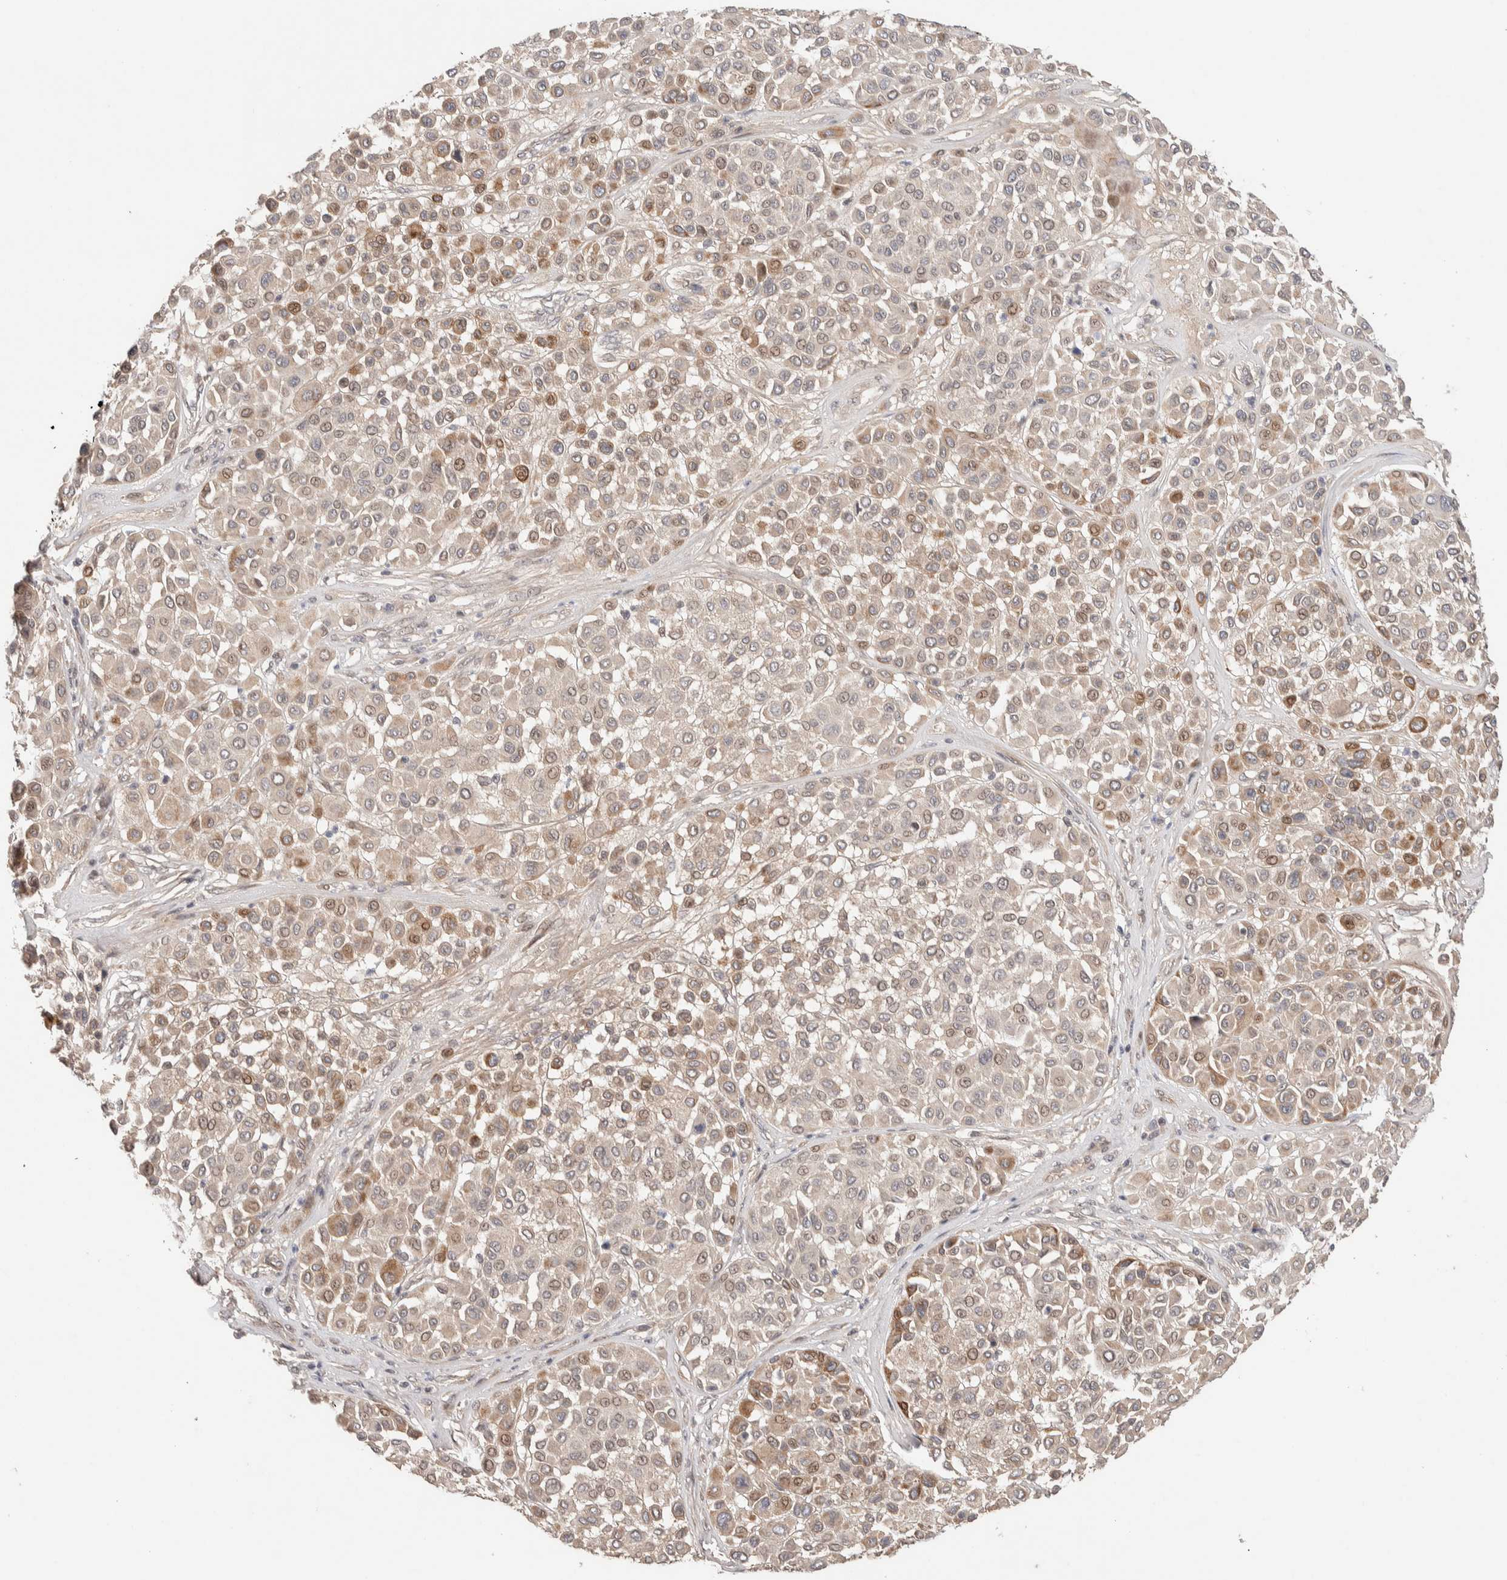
{"staining": {"intensity": "weak", "quantity": ">75%", "location": "cytoplasmic/membranous,nuclear"}, "tissue": "melanoma", "cell_type": "Tumor cells", "image_type": "cancer", "snomed": [{"axis": "morphology", "description": "Malignant melanoma, Metastatic site"}, {"axis": "topography", "description": "Soft tissue"}], "caption": "High-magnification brightfield microscopy of melanoma stained with DAB (brown) and counterstained with hematoxylin (blue). tumor cells exhibit weak cytoplasmic/membranous and nuclear positivity is seen in approximately>75% of cells.", "gene": "PRDM15", "patient": {"sex": "male", "age": 41}}